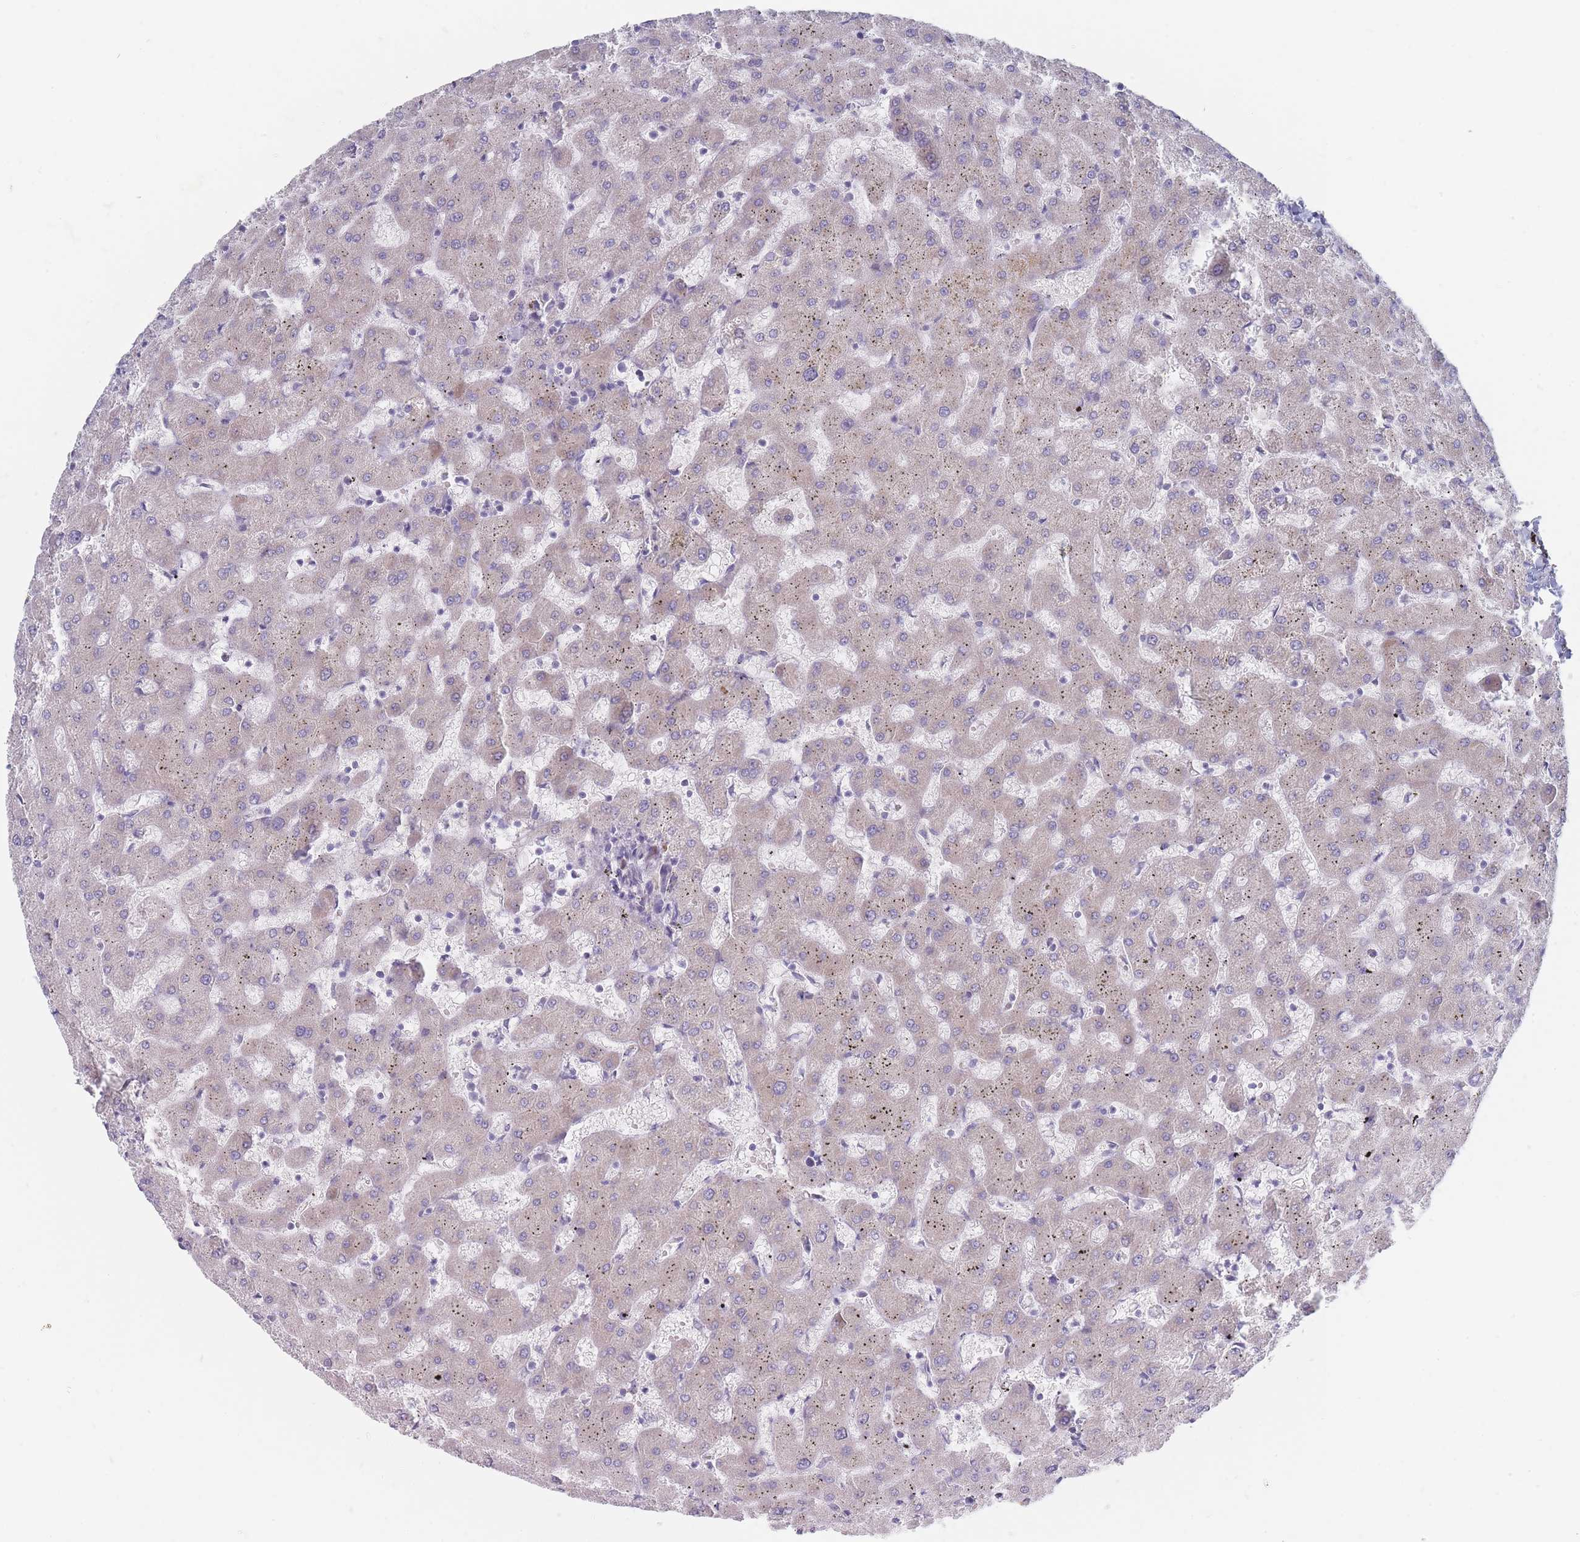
{"staining": {"intensity": "negative", "quantity": "none", "location": "none"}, "tissue": "liver", "cell_type": "Cholangiocytes", "image_type": "normal", "snomed": [{"axis": "morphology", "description": "Normal tissue, NOS"}, {"axis": "topography", "description": "Liver"}], "caption": "Cholangiocytes show no significant staining in unremarkable liver.", "gene": "SPATS1", "patient": {"sex": "female", "age": 63}}